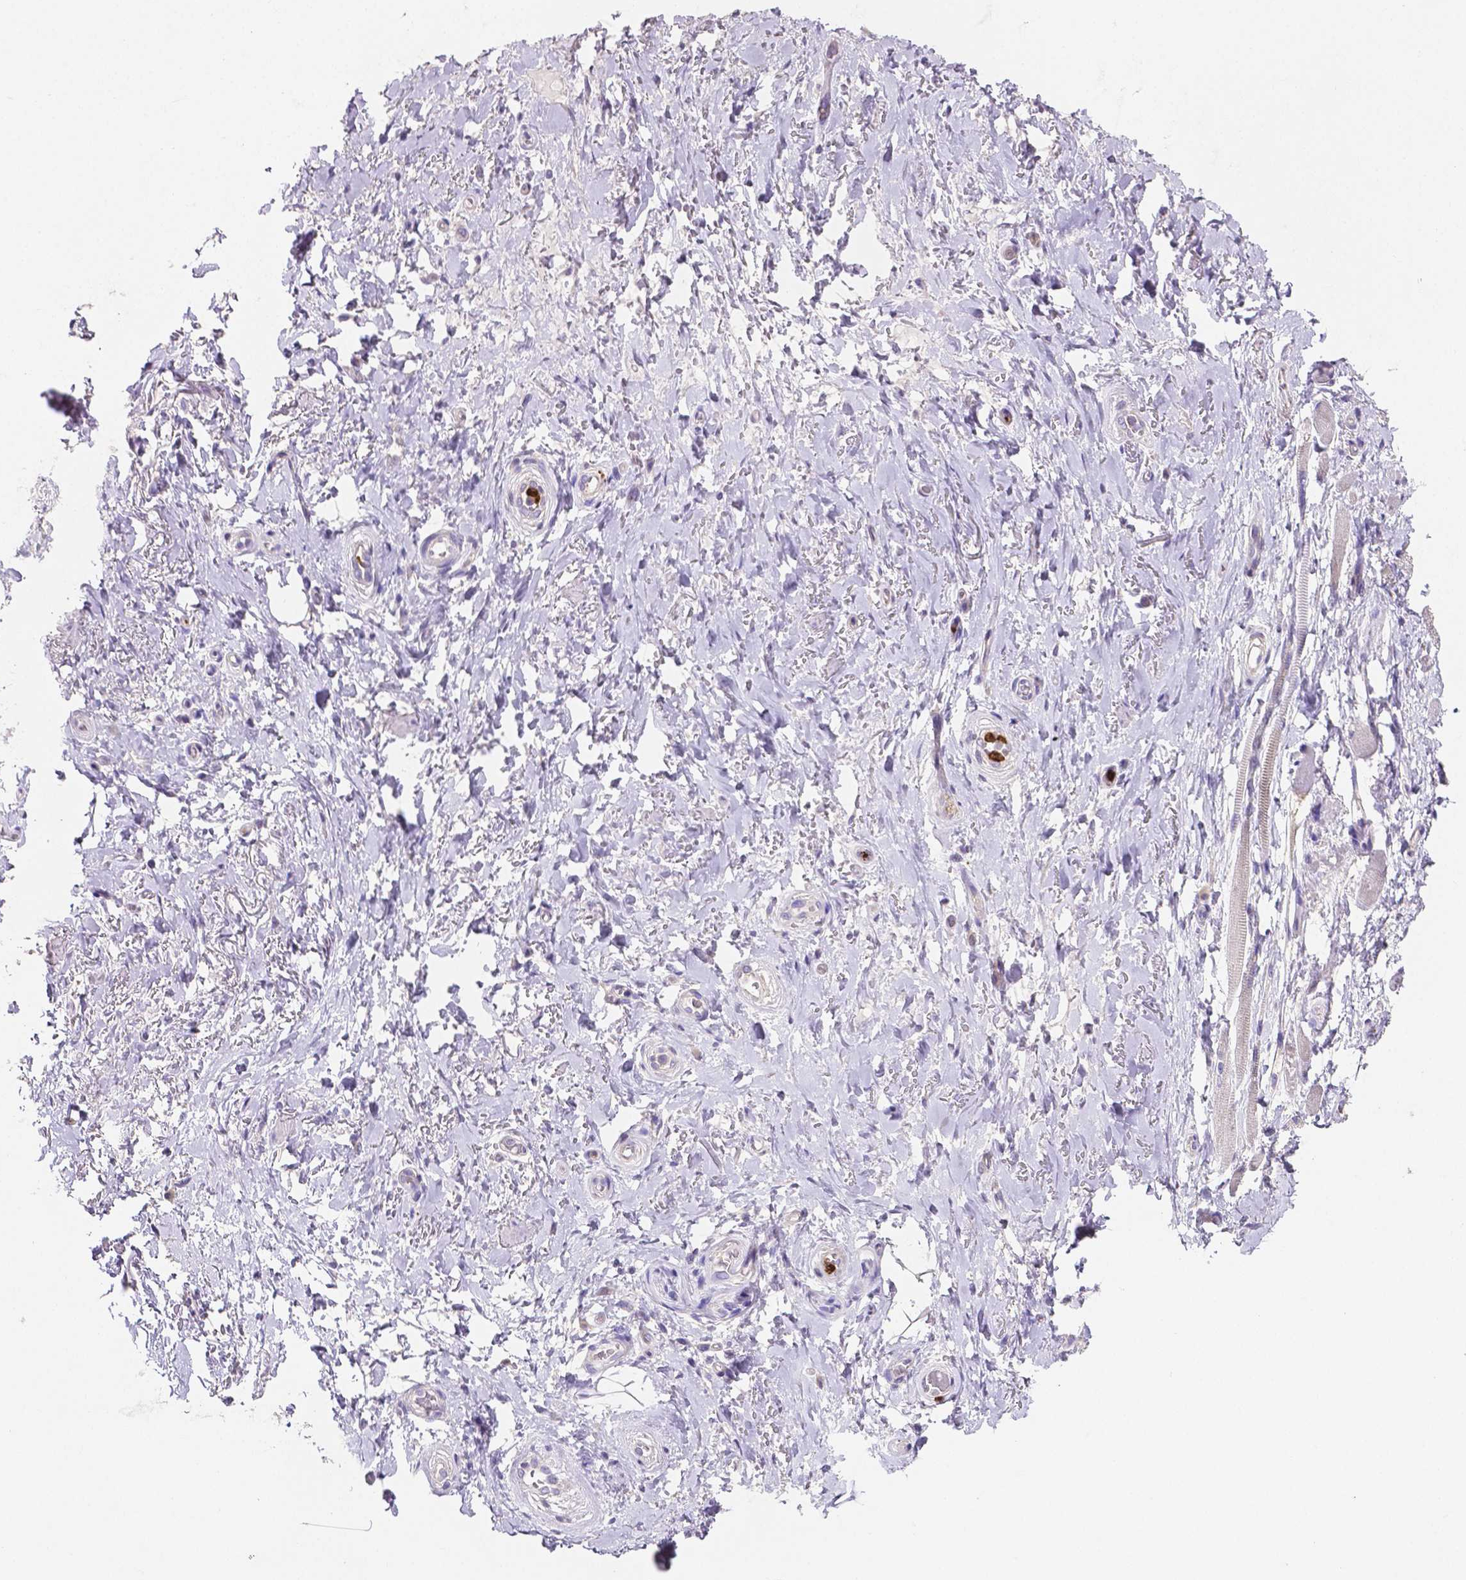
{"staining": {"intensity": "negative", "quantity": "none", "location": "none"}, "tissue": "adipose tissue", "cell_type": "Adipocytes", "image_type": "normal", "snomed": [{"axis": "morphology", "description": "Normal tissue, NOS"}, {"axis": "topography", "description": "Anal"}, {"axis": "topography", "description": "Peripheral nerve tissue"}], "caption": "IHC photomicrograph of benign adipose tissue: human adipose tissue stained with DAB (3,3'-diaminobenzidine) exhibits no significant protein staining in adipocytes.", "gene": "MMP9", "patient": {"sex": "male", "age": 53}}